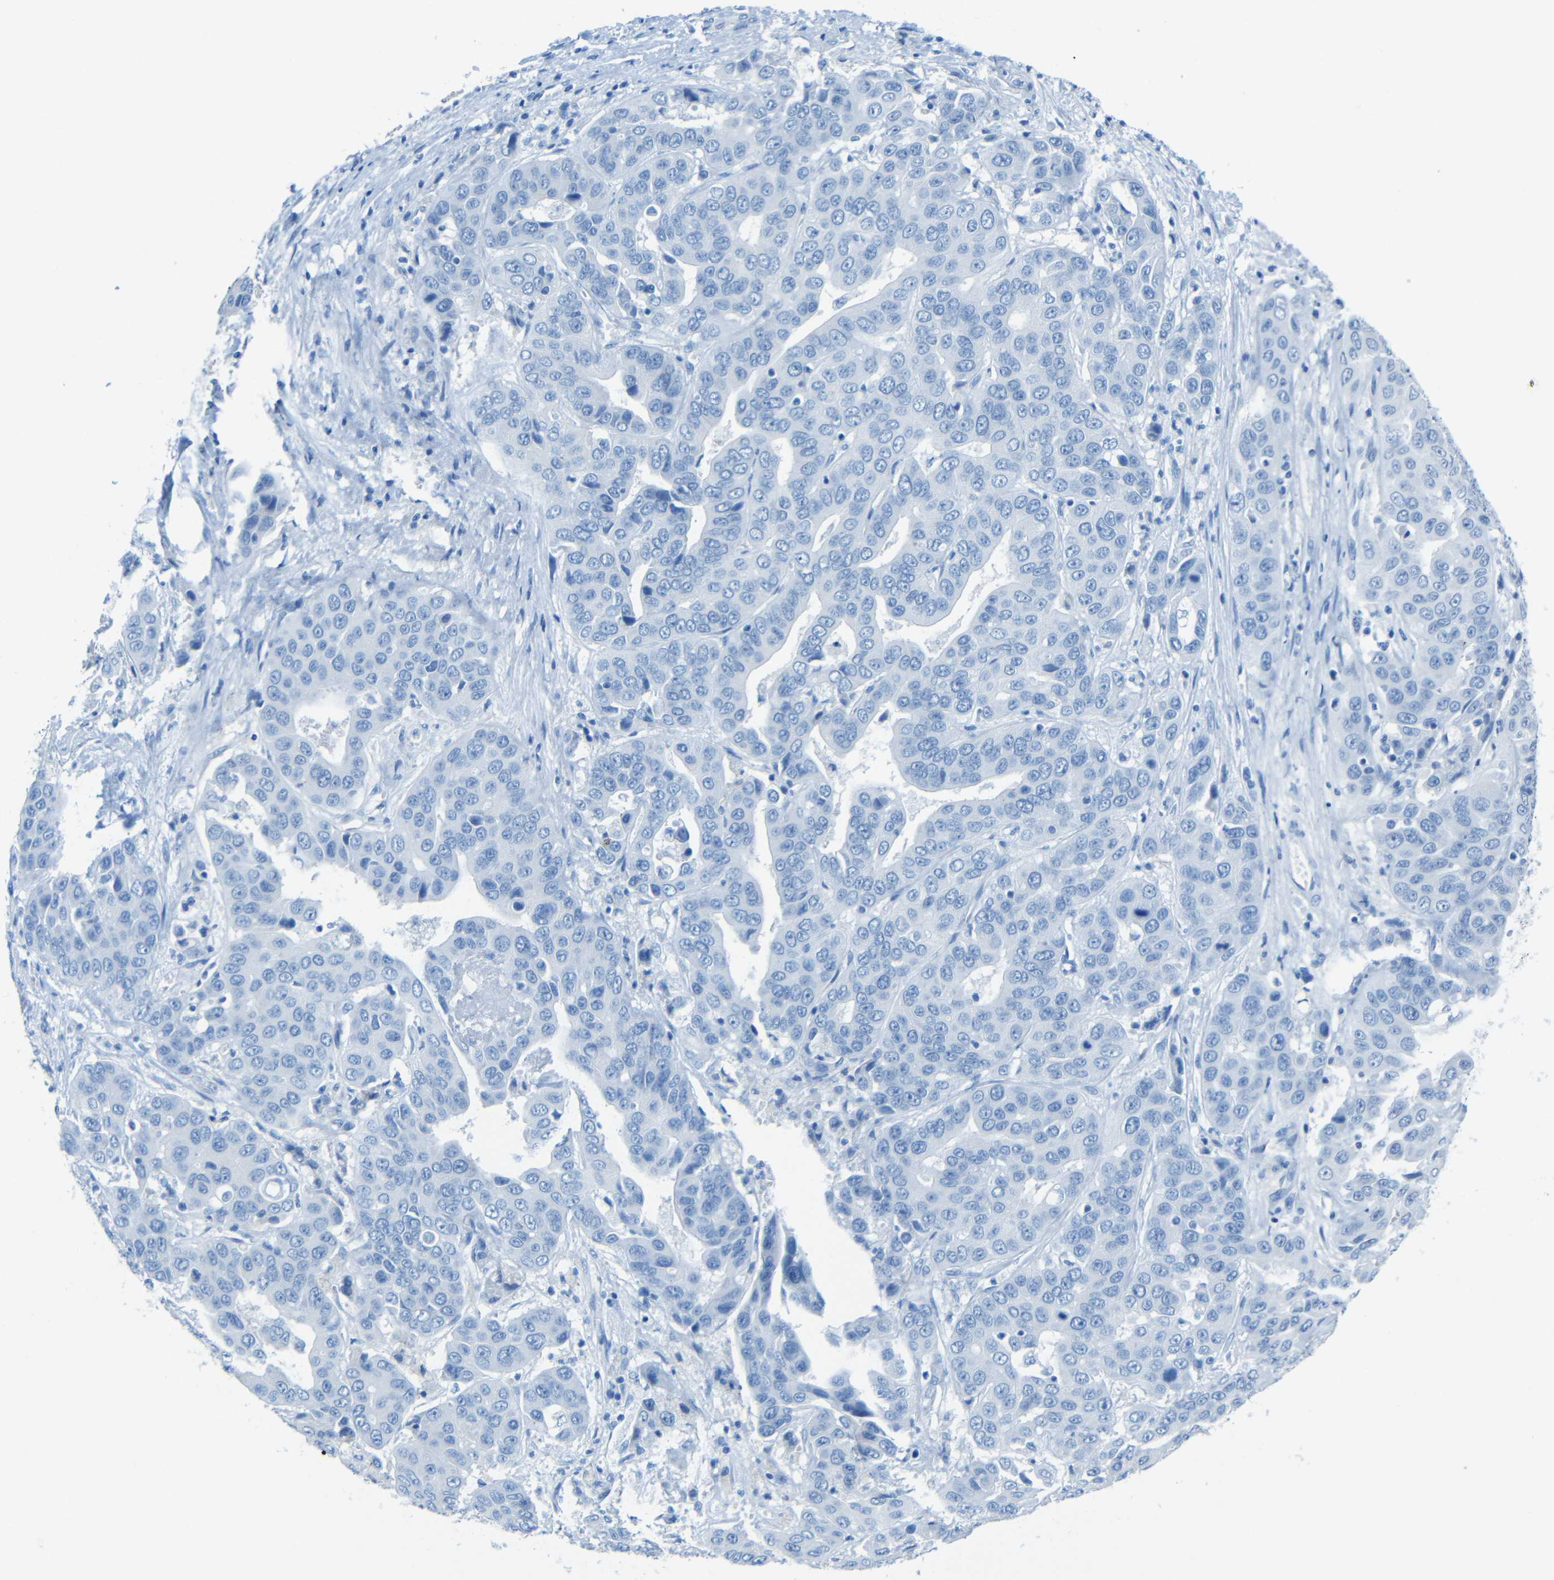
{"staining": {"intensity": "negative", "quantity": "none", "location": "none"}, "tissue": "liver cancer", "cell_type": "Tumor cells", "image_type": "cancer", "snomed": [{"axis": "morphology", "description": "Cholangiocarcinoma"}, {"axis": "topography", "description": "Liver"}], "caption": "IHC micrograph of neoplastic tissue: human liver cancer (cholangiocarcinoma) stained with DAB (3,3'-diaminobenzidine) demonstrates no significant protein staining in tumor cells.", "gene": "TUBB4B", "patient": {"sex": "female", "age": 52}}